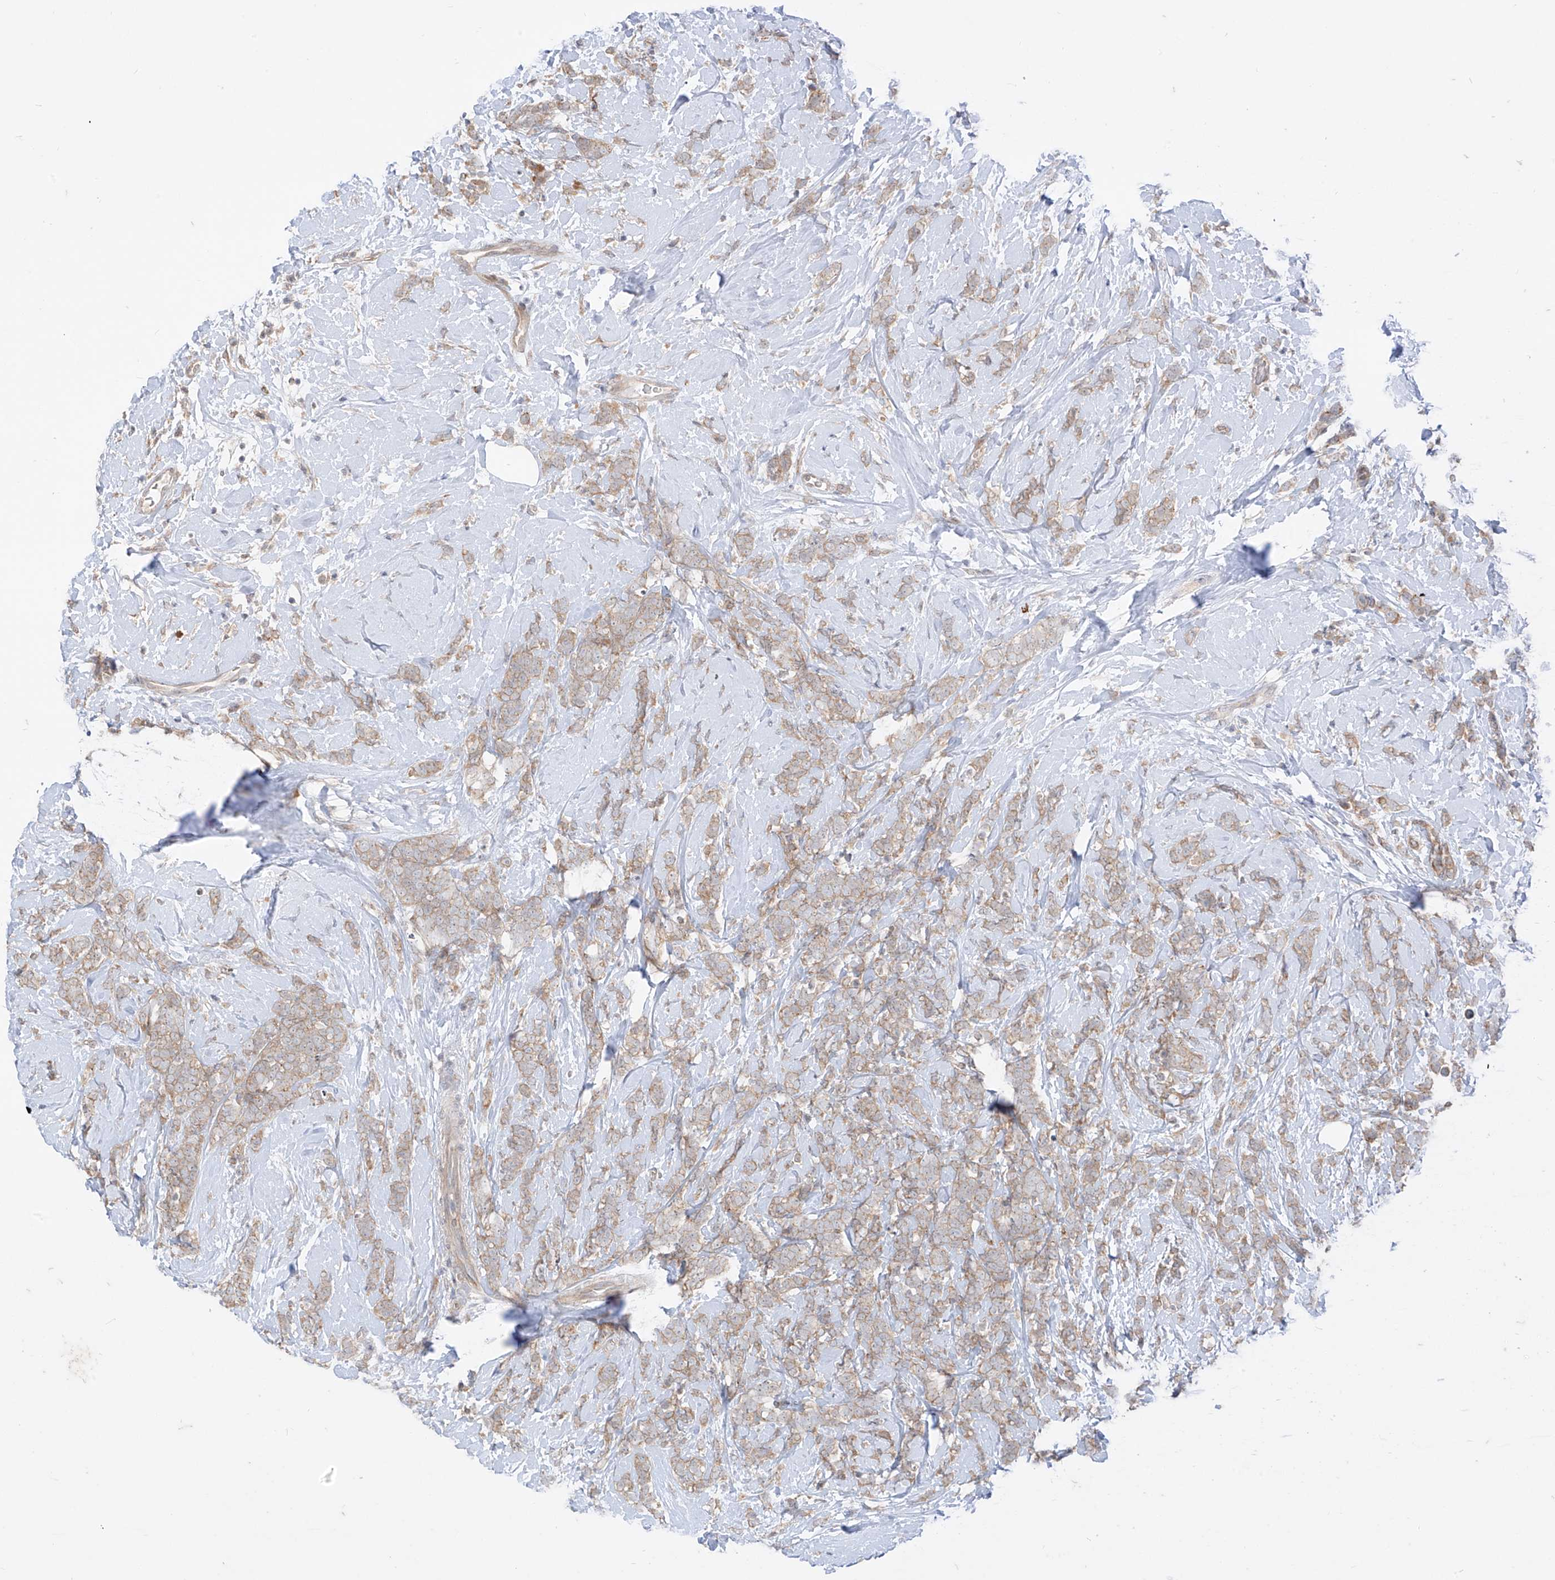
{"staining": {"intensity": "weak", "quantity": ">75%", "location": "cytoplasmic/membranous"}, "tissue": "breast cancer", "cell_type": "Tumor cells", "image_type": "cancer", "snomed": [{"axis": "morphology", "description": "Lobular carcinoma"}, {"axis": "topography", "description": "Breast"}], "caption": "This is an image of IHC staining of breast cancer (lobular carcinoma), which shows weak positivity in the cytoplasmic/membranous of tumor cells.", "gene": "MTUS2", "patient": {"sex": "female", "age": 58}}